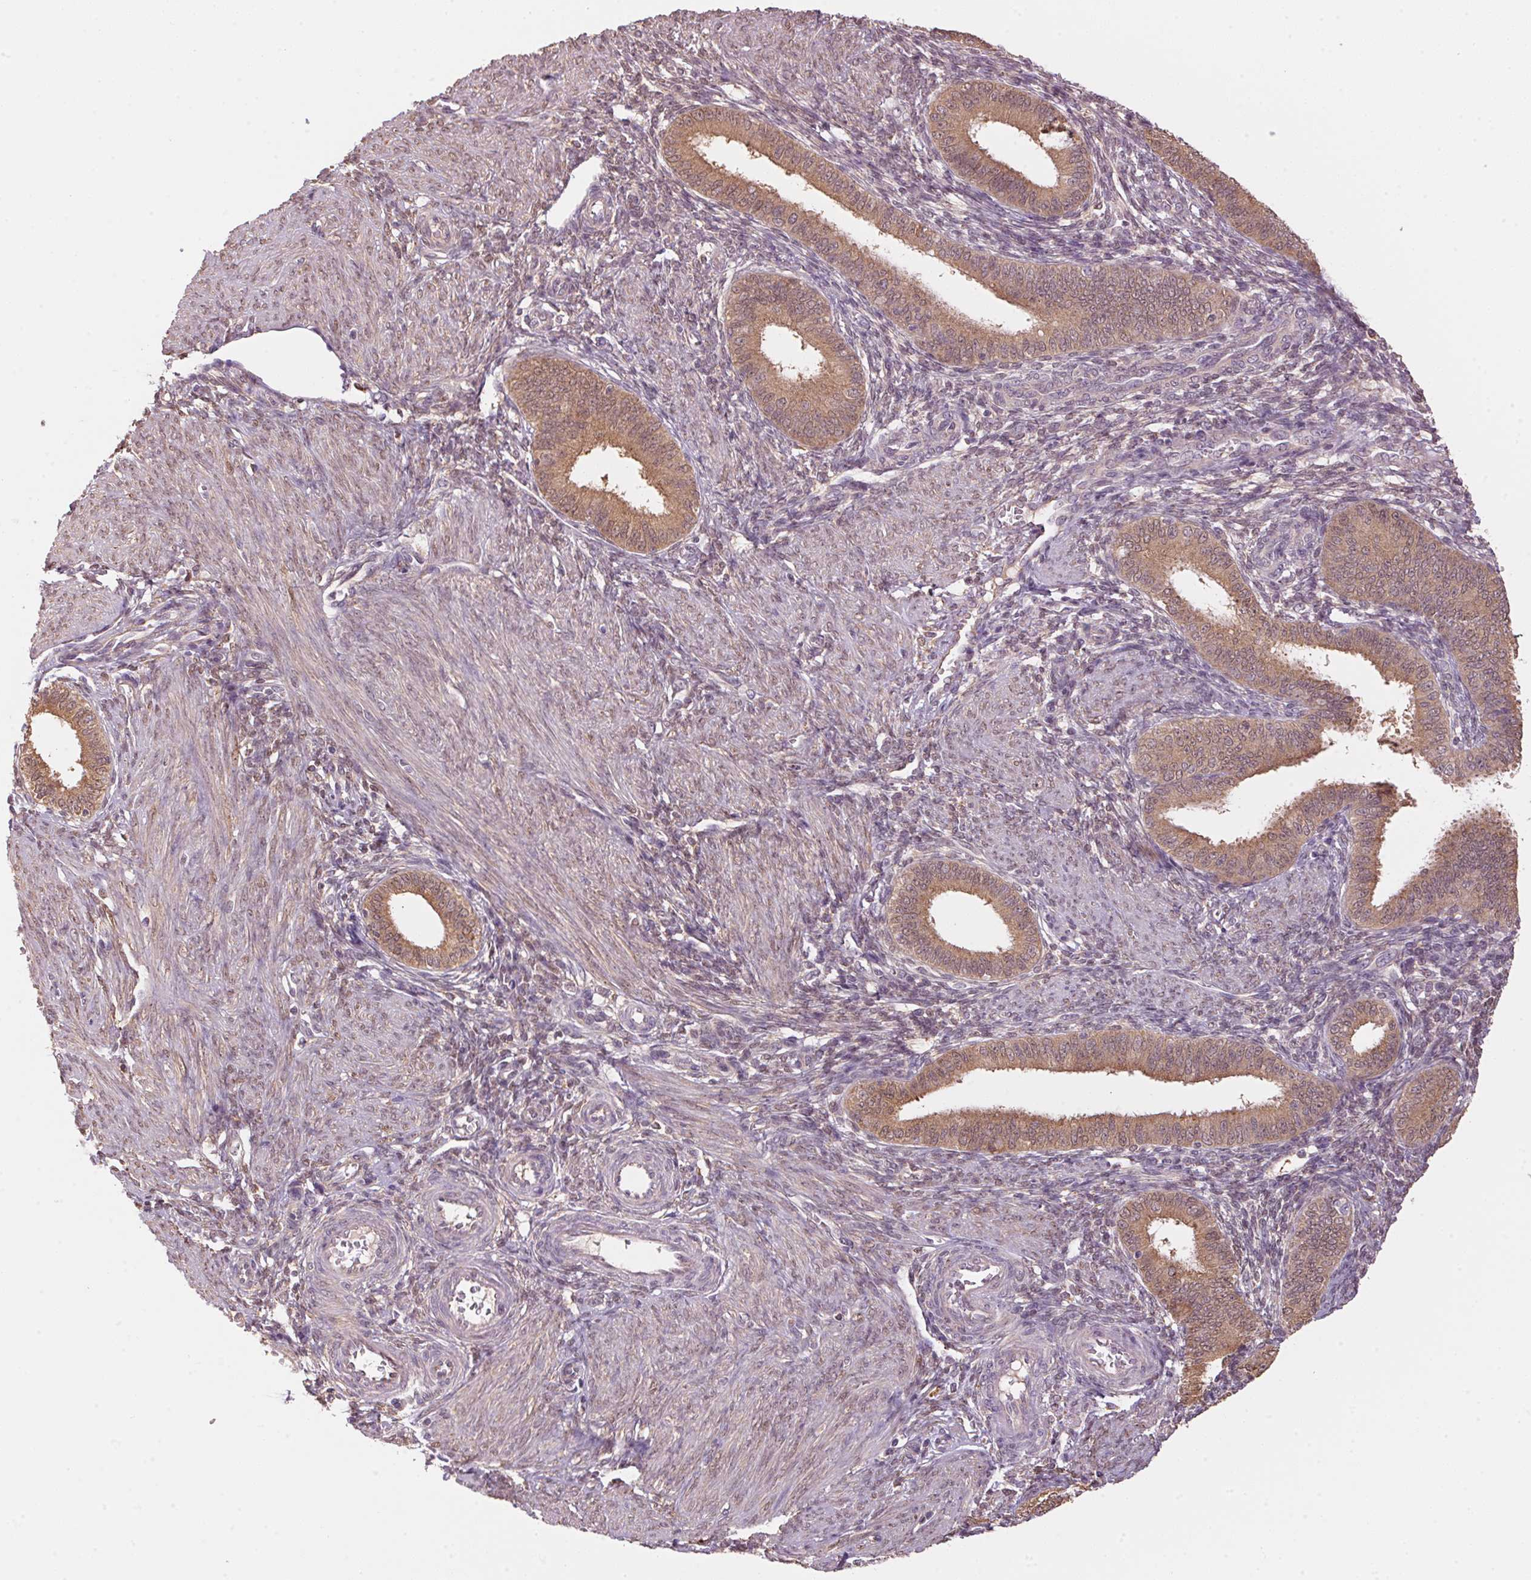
{"staining": {"intensity": "weak", "quantity": "25%-75%", "location": "cytoplasmic/membranous"}, "tissue": "endometrium", "cell_type": "Cells in endometrial stroma", "image_type": "normal", "snomed": [{"axis": "morphology", "description": "Normal tissue, NOS"}, {"axis": "topography", "description": "Endometrium"}], "caption": "Protein expression analysis of normal endometrium shows weak cytoplasmic/membranous positivity in approximately 25%-75% of cells in endometrial stroma.", "gene": "ADH5", "patient": {"sex": "female", "age": 39}}